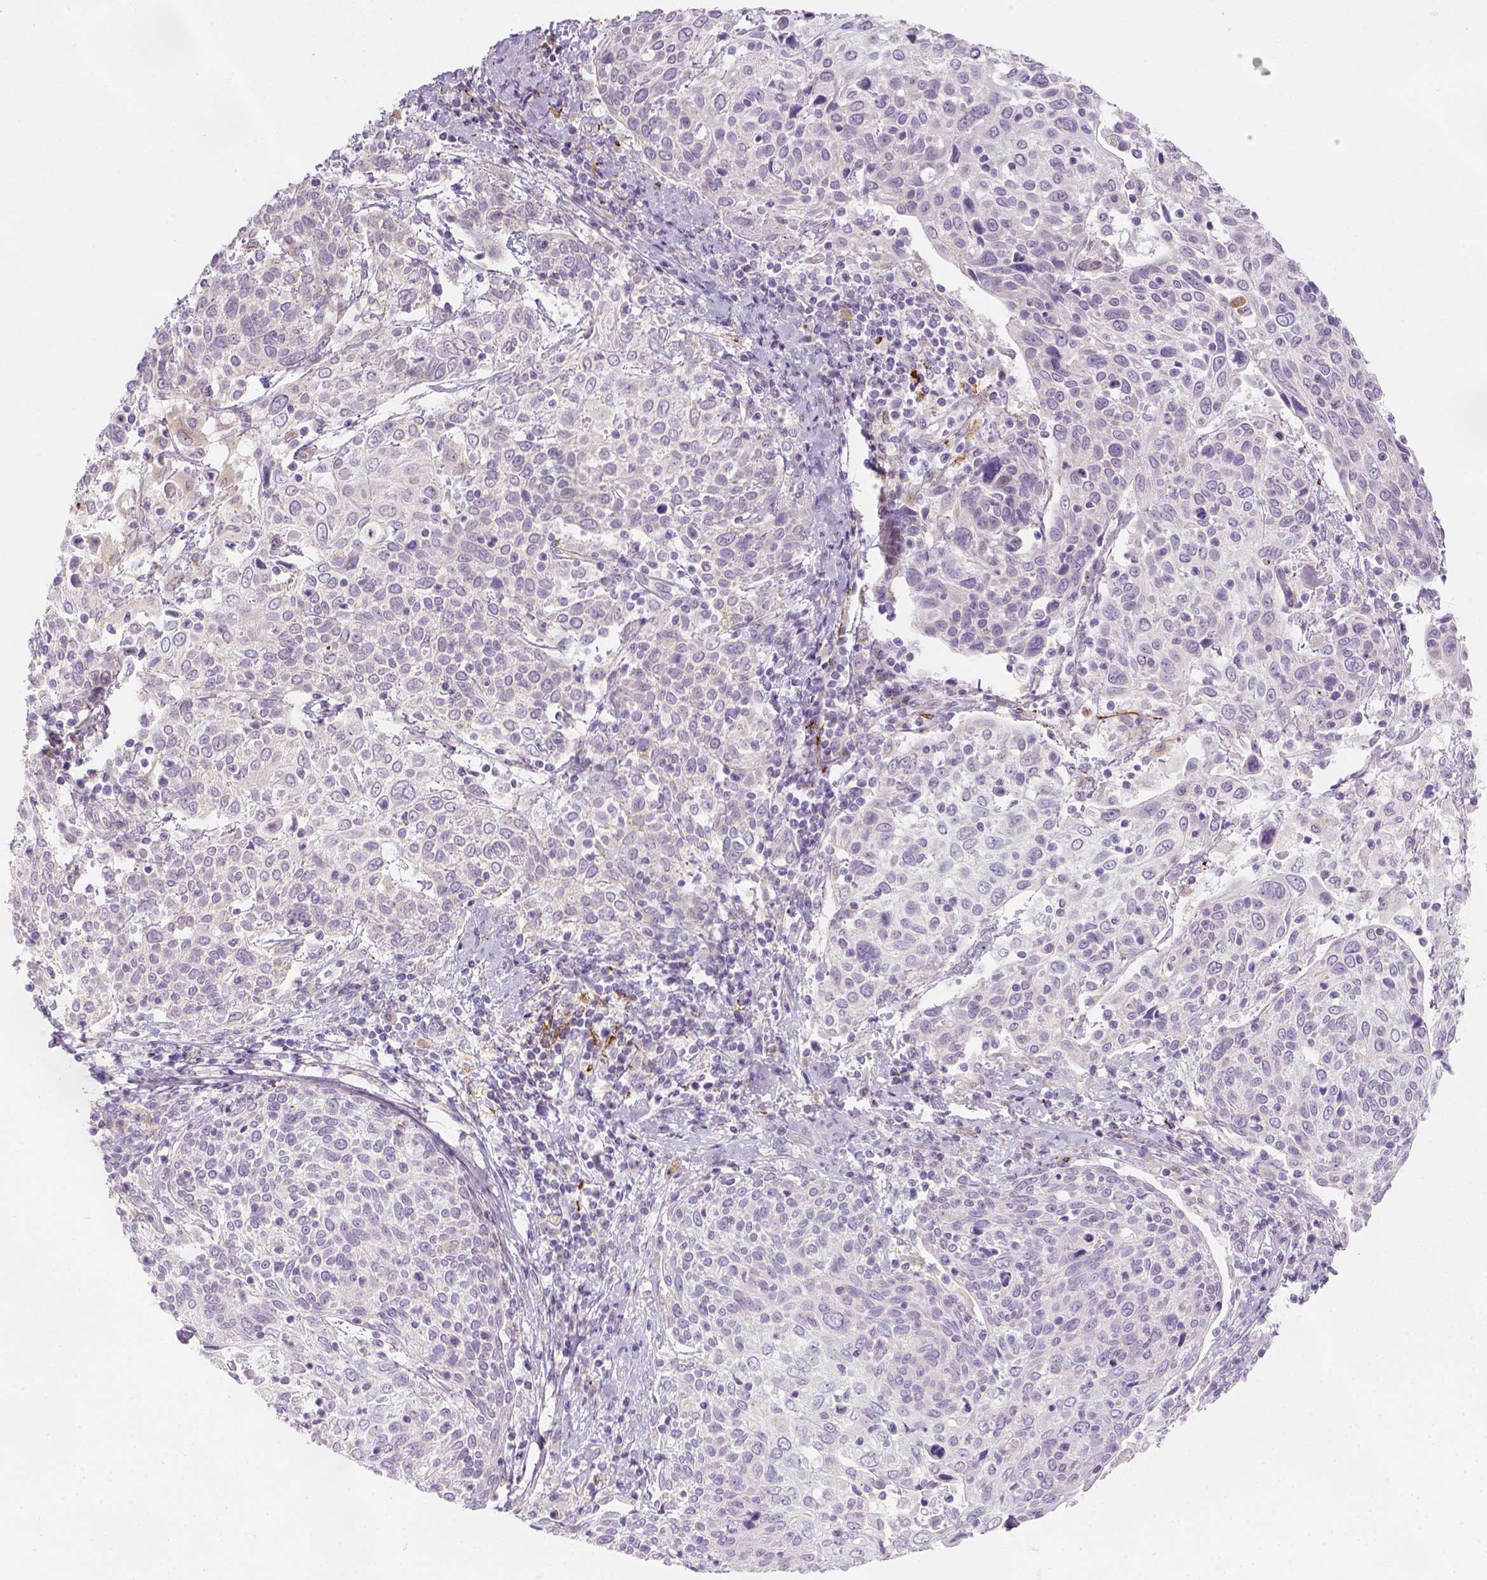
{"staining": {"intensity": "negative", "quantity": "none", "location": "none"}, "tissue": "cervical cancer", "cell_type": "Tumor cells", "image_type": "cancer", "snomed": [{"axis": "morphology", "description": "Squamous cell carcinoma, NOS"}, {"axis": "topography", "description": "Cervix"}], "caption": "Tumor cells show no significant positivity in cervical cancer. (Immunohistochemistry (ihc), brightfield microscopy, high magnification).", "gene": "CACNB1", "patient": {"sex": "female", "age": 61}}